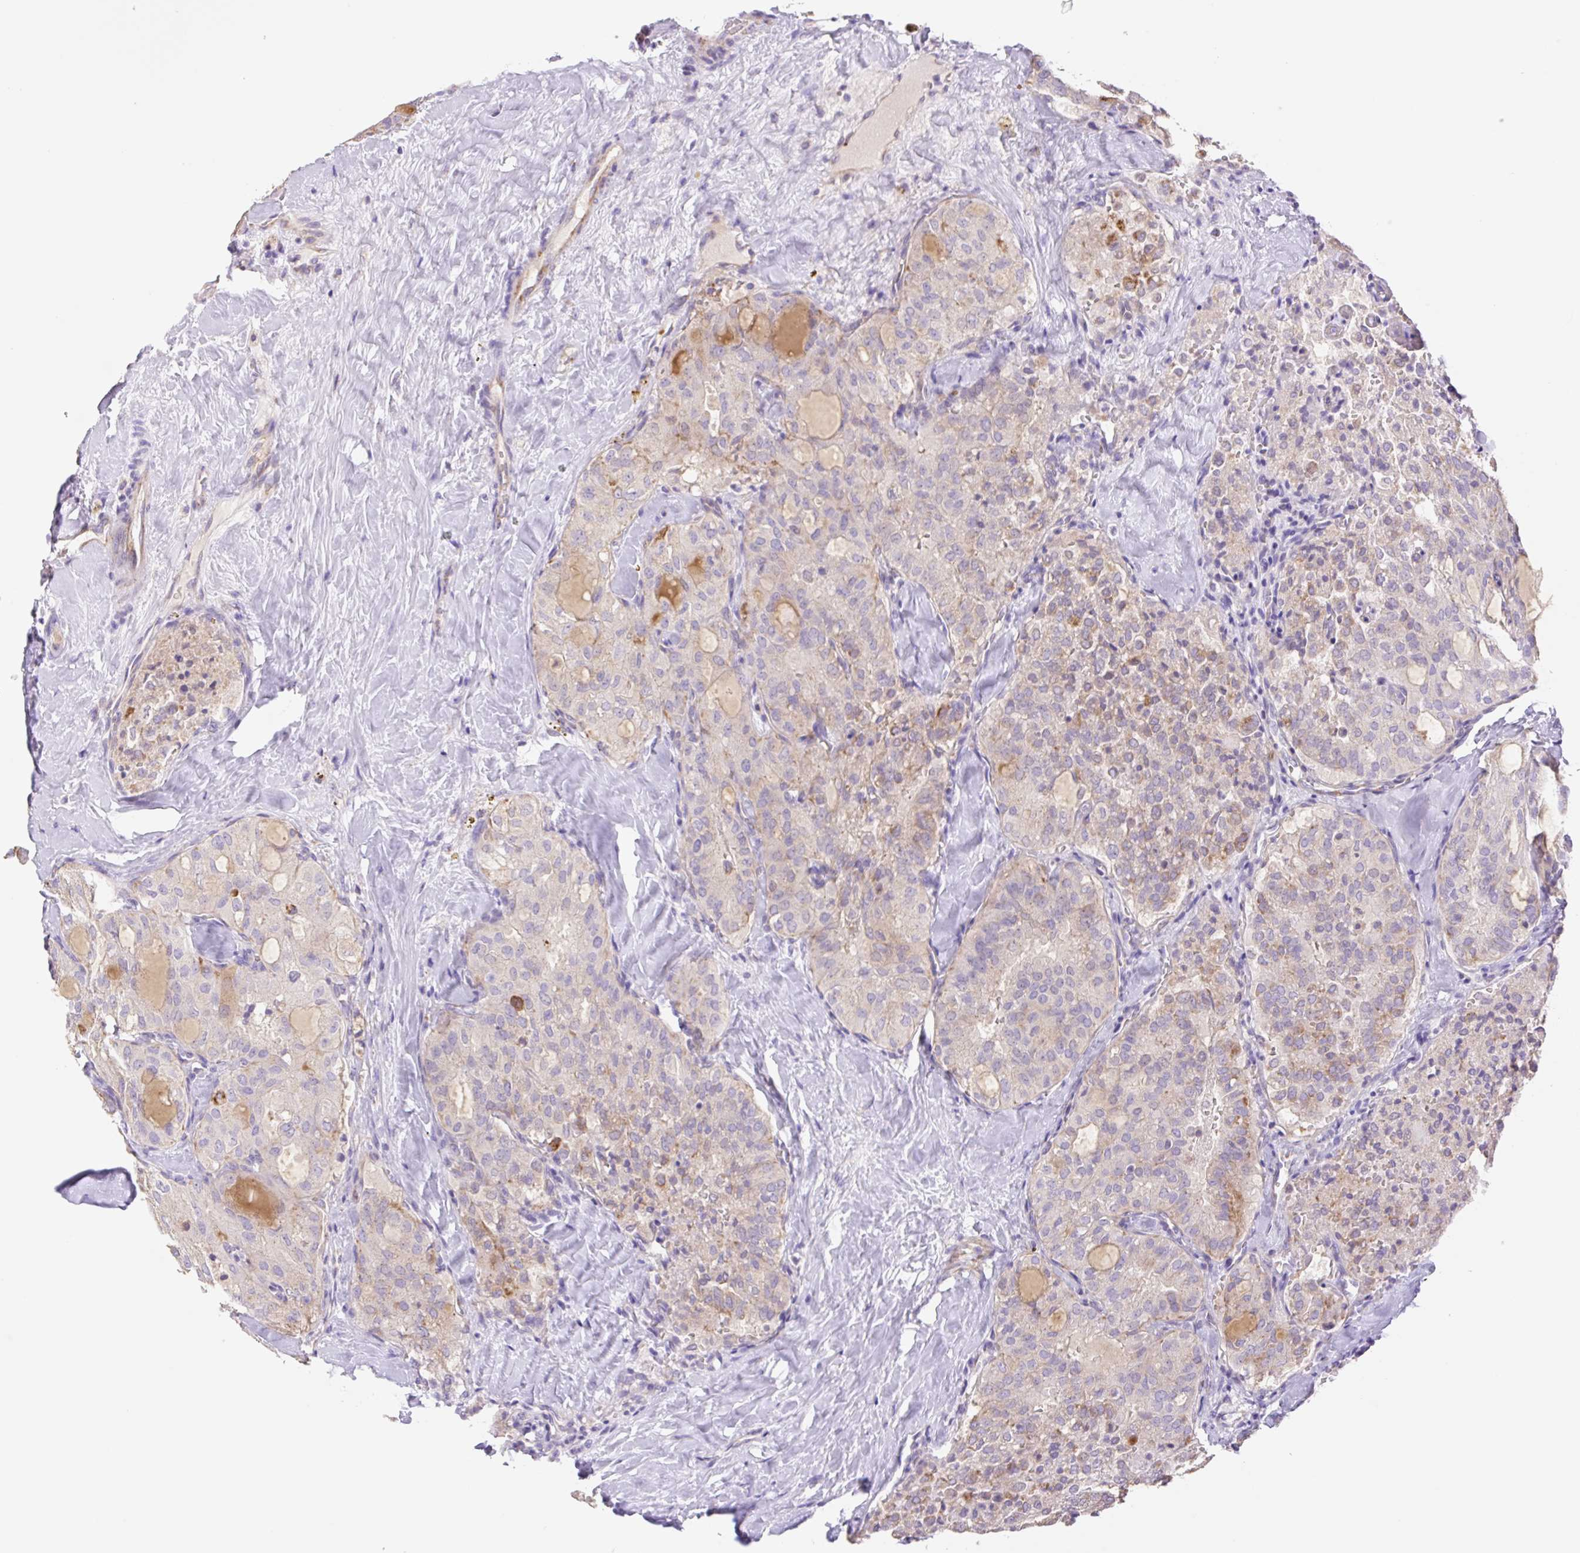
{"staining": {"intensity": "weak", "quantity": "<25%", "location": "cytoplasmic/membranous"}, "tissue": "thyroid cancer", "cell_type": "Tumor cells", "image_type": "cancer", "snomed": [{"axis": "morphology", "description": "Follicular adenoma carcinoma, NOS"}, {"axis": "topography", "description": "Thyroid gland"}], "caption": "DAB (3,3'-diaminobenzidine) immunohistochemical staining of human thyroid cancer (follicular adenoma carcinoma) reveals no significant positivity in tumor cells. The staining is performed using DAB (3,3'-diaminobenzidine) brown chromogen with nuclei counter-stained in using hematoxylin.", "gene": "COPZ2", "patient": {"sex": "male", "age": 75}}